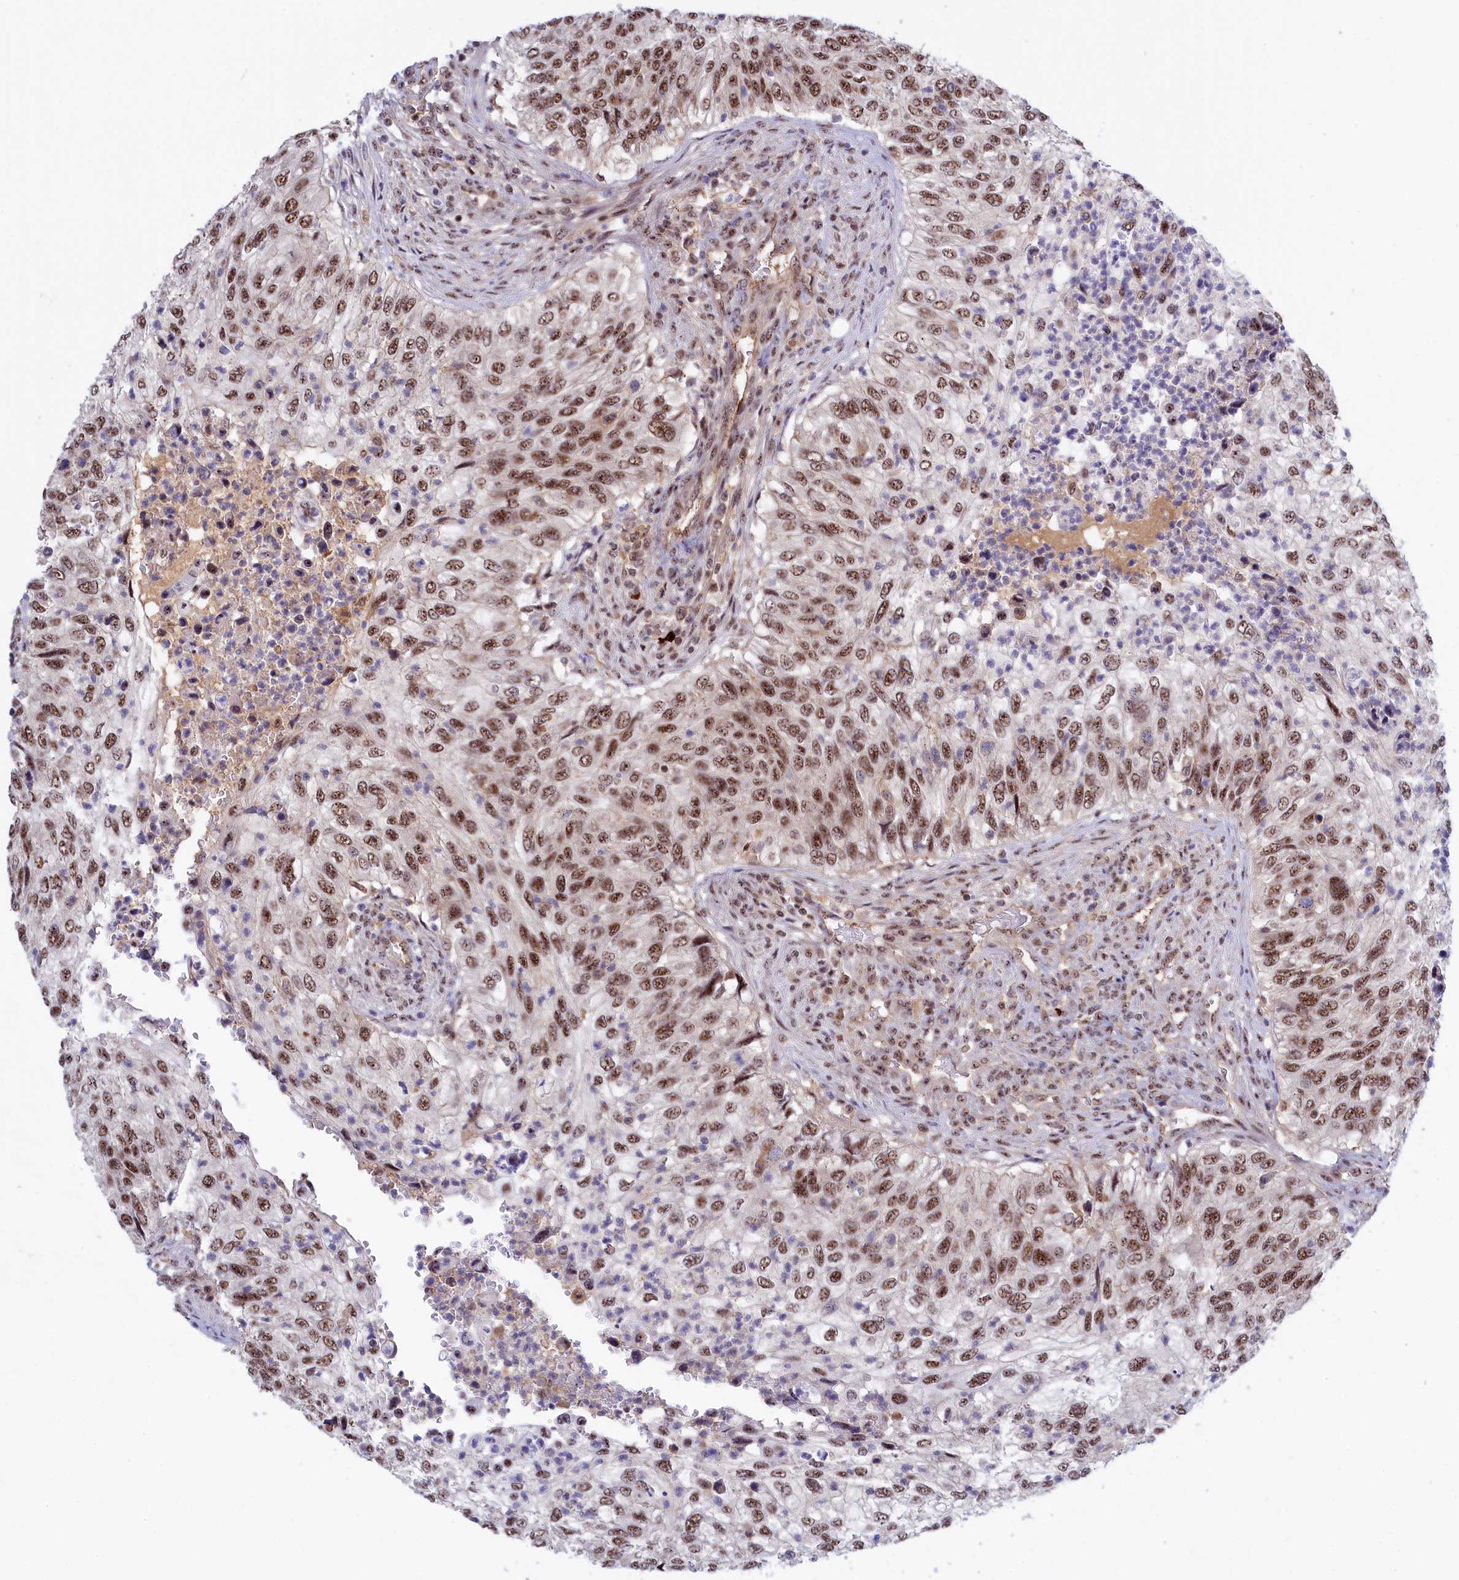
{"staining": {"intensity": "moderate", "quantity": ">75%", "location": "nuclear"}, "tissue": "urothelial cancer", "cell_type": "Tumor cells", "image_type": "cancer", "snomed": [{"axis": "morphology", "description": "Urothelial carcinoma, High grade"}, {"axis": "topography", "description": "Urinary bladder"}], "caption": "This micrograph shows immunohistochemistry (IHC) staining of human urothelial carcinoma (high-grade), with medium moderate nuclear staining in approximately >75% of tumor cells.", "gene": "TAB1", "patient": {"sex": "female", "age": 60}}